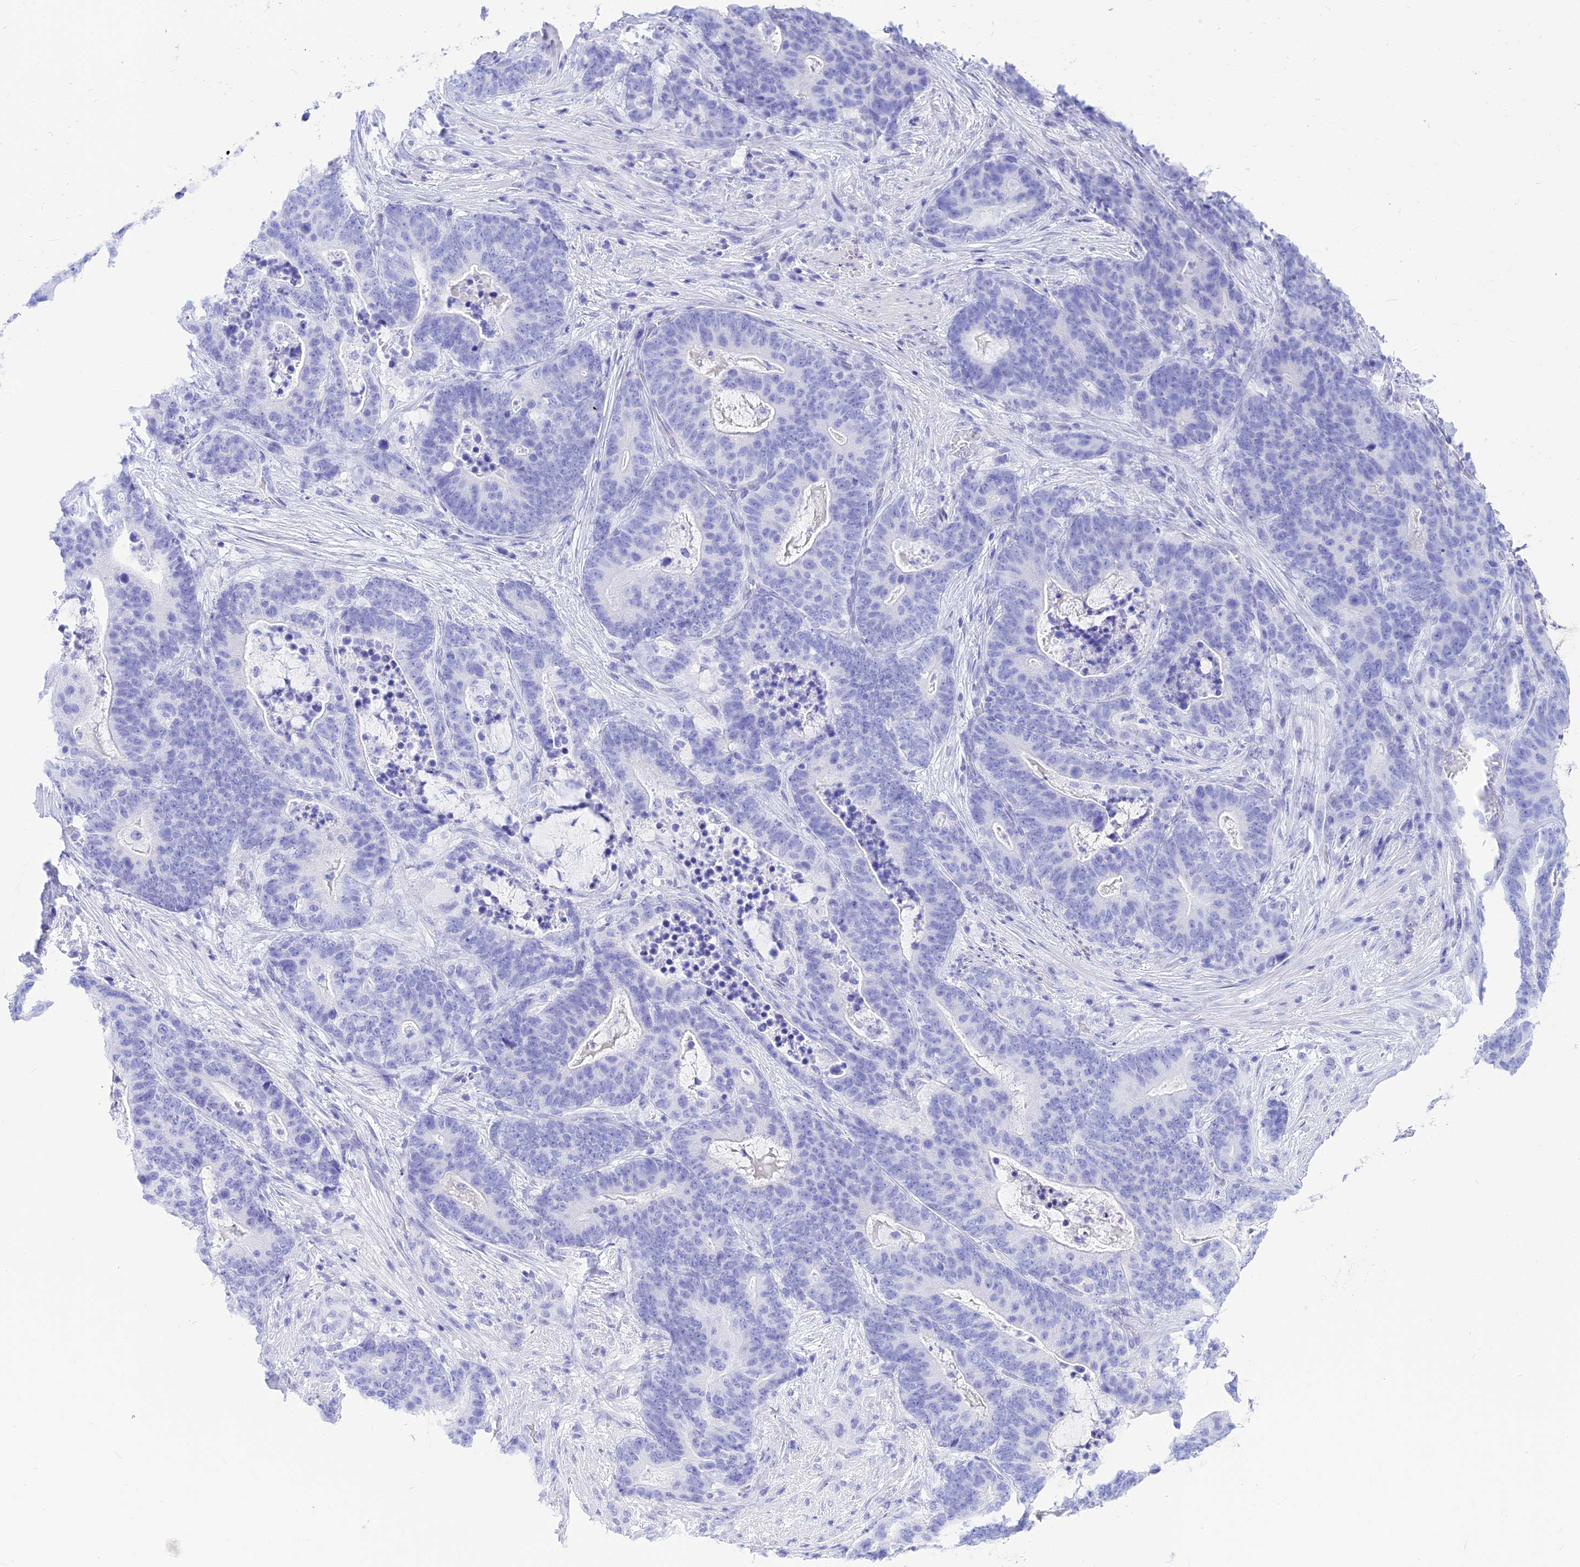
{"staining": {"intensity": "negative", "quantity": "none", "location": "none"}, "tissue": "stomach cancer", "cell_type": "Tumor cells", "image_type": "cancer", "snomed": [{"axis": "morphology", "description": "Normal tissue, NOS"}, {"axis": "morphology", "description": "Adenocarcinoma, NOS"}, {"axis": "topography", "description": "Stomach"}], "caption": "IHC photomicrograph of human stomach cancer (adenocarcinoma) stained for a protein (brown), which reveals no positivity in tumor cells. (Stains: DAB IHC with hematoxylin counter stain, Microscopy: brightfield microscopy at high magnification).", "gene": "PRNP", "patient": {"sex": "female", "age": 64}}